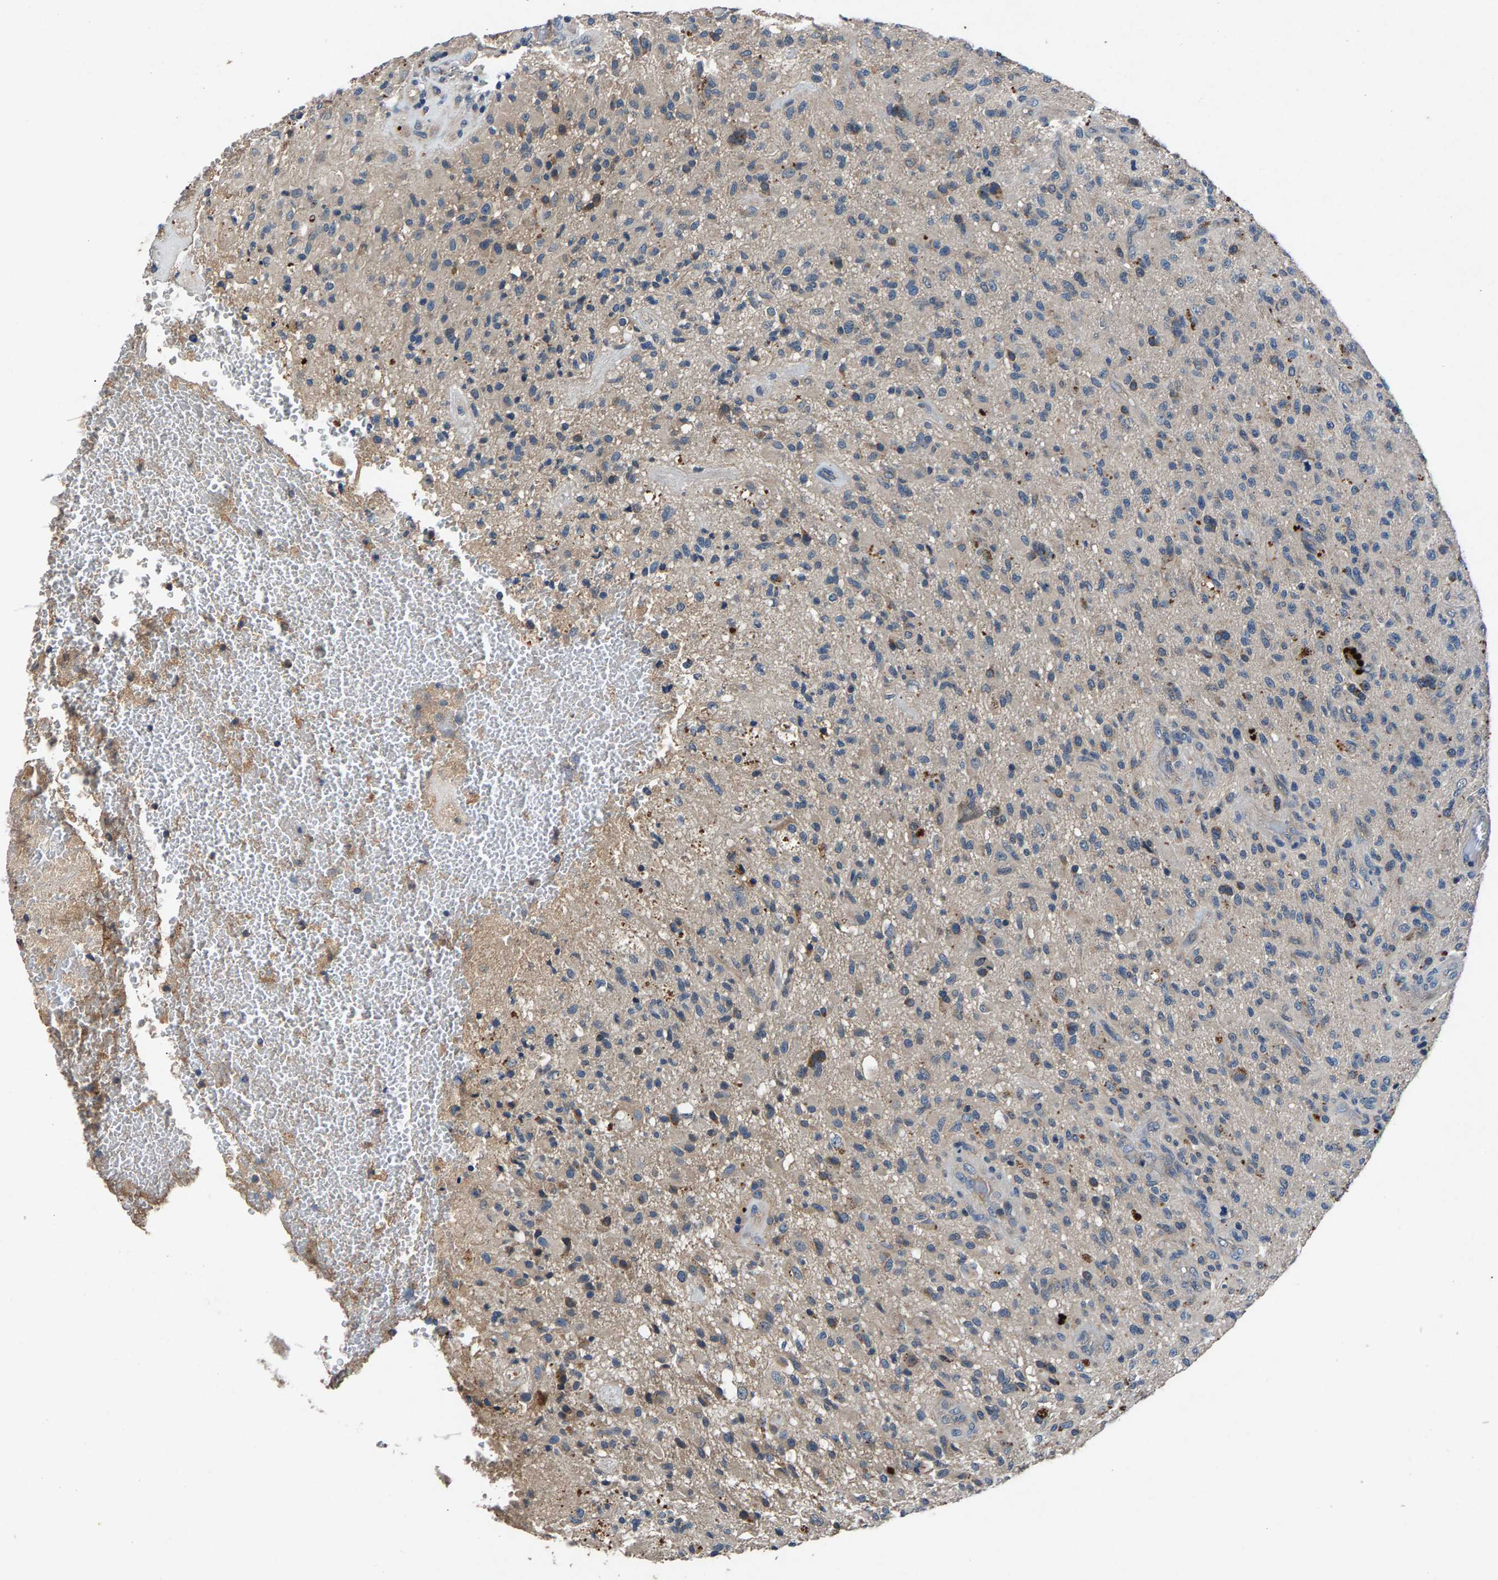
{"staining": {"intensity": "weak", "quantity": "<25%", "location": "cytoplasmic/membranous"}, "tissue": "glioma", "cell_type": "Tumor cells", "image_type": "cancer", "snomed": [{"axis": "morphology", "description": "Glioma, malignant, High grade"}, {"axis": "topography", "description": "Brain"}], "caption": "DAB (3,3'-diaminobenzidine) immunohistochemical staining of human high-grade glioma (malignant) displays no significant positivity in tumor cells. (DAB IHC visualized using brightfield microscopy, high magnification).", "gene": "PRXL2C", "patient": {"sex": "male", "age": 71}}